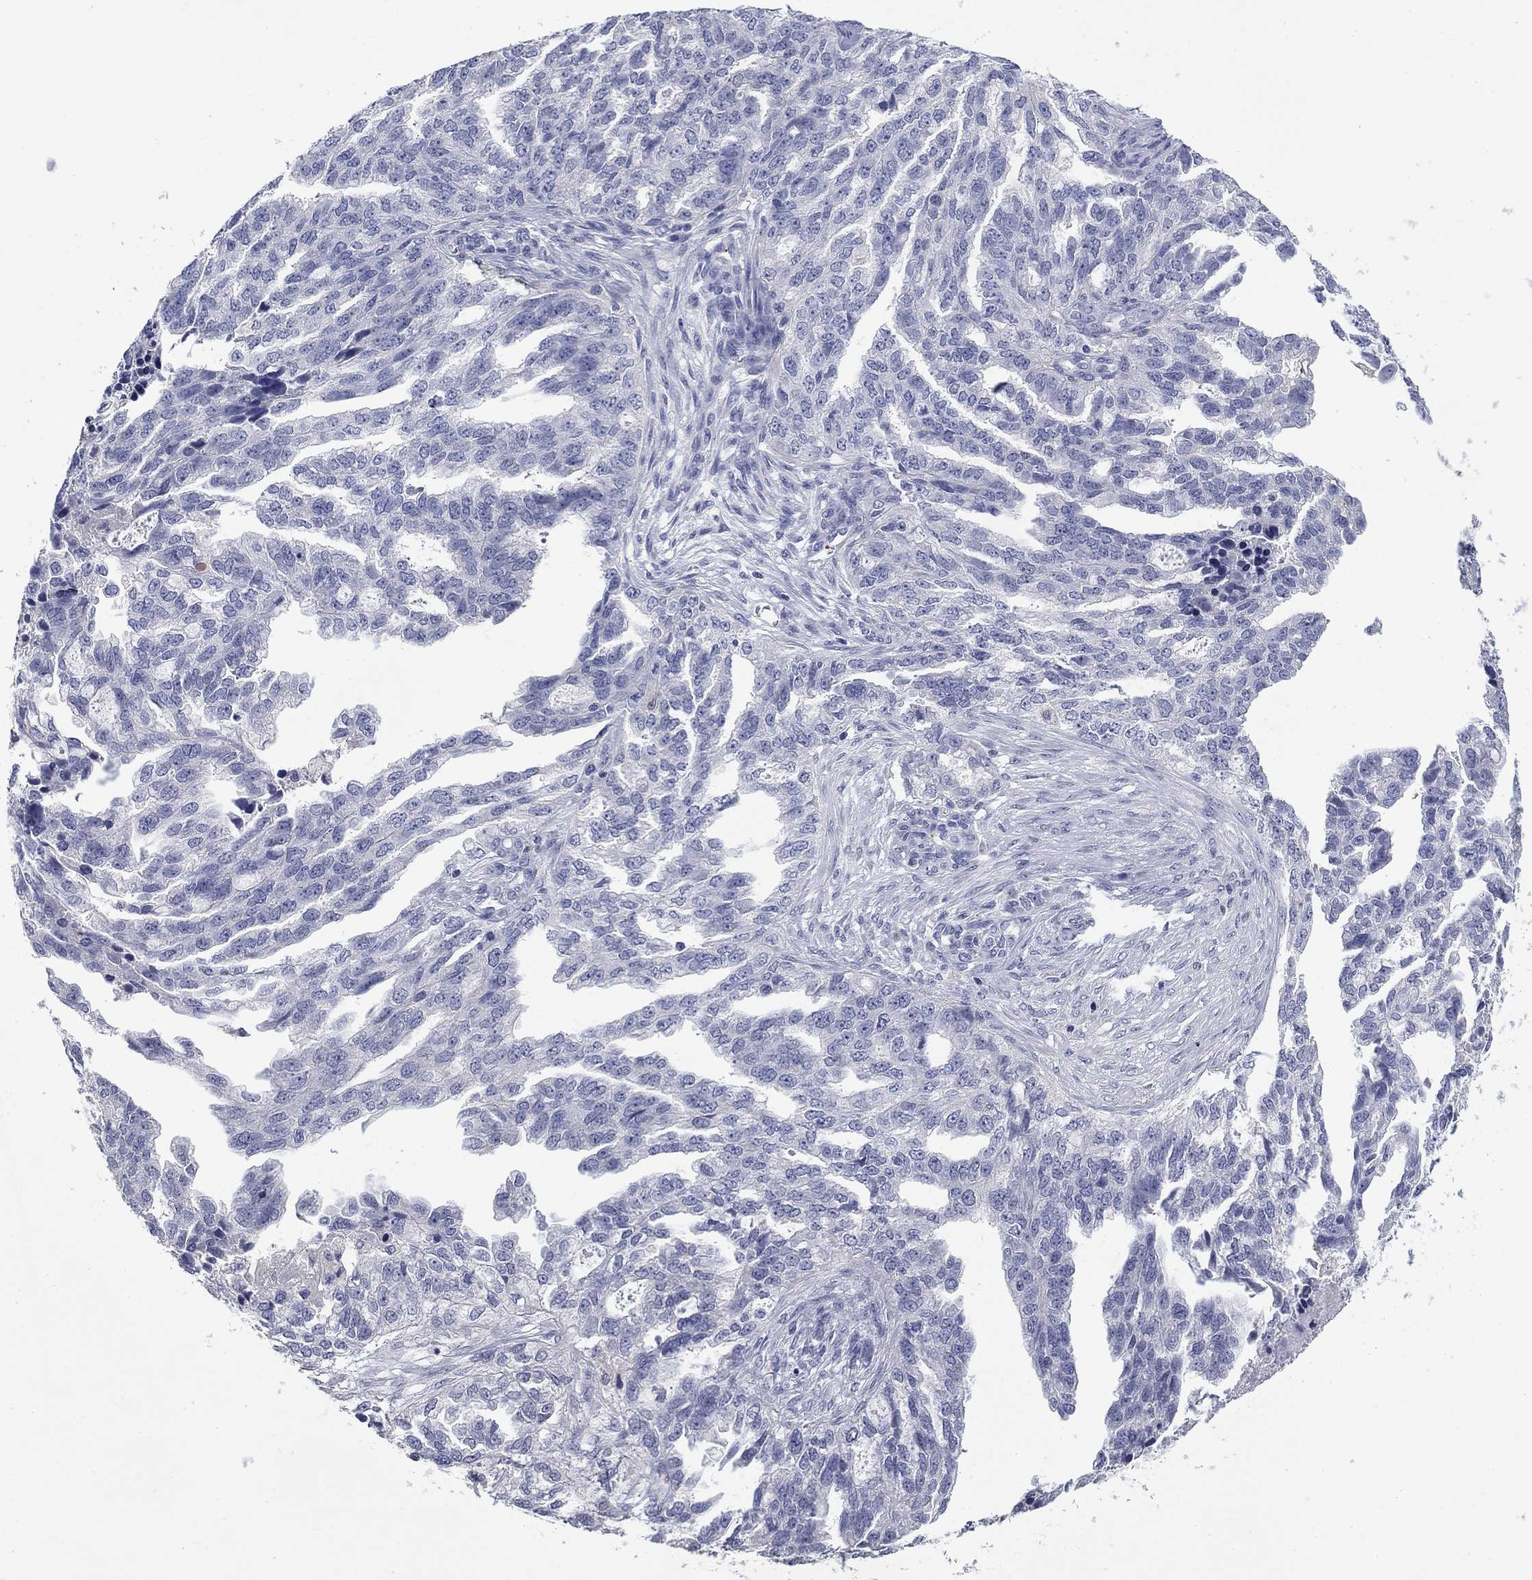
{"staining": {"intensity": "negative", "quantity": "none", "location": "none"}, "tissue": "ovarian cancer", "cell_type": "Tumor cells", "image_type": "cancer", "snomed": [{"axis": "morphology", "description": "Cystadenocarcinoma, serous, NOS"}, {"axis": "topography", "description": "Ovary"}], "caption": "Tumor cells are negative for brown protein staining in ovarian cancer (serous cystadenocarcinoma).", "gene": "PLEK", "patient": {"sex": "female", "age": 51}}